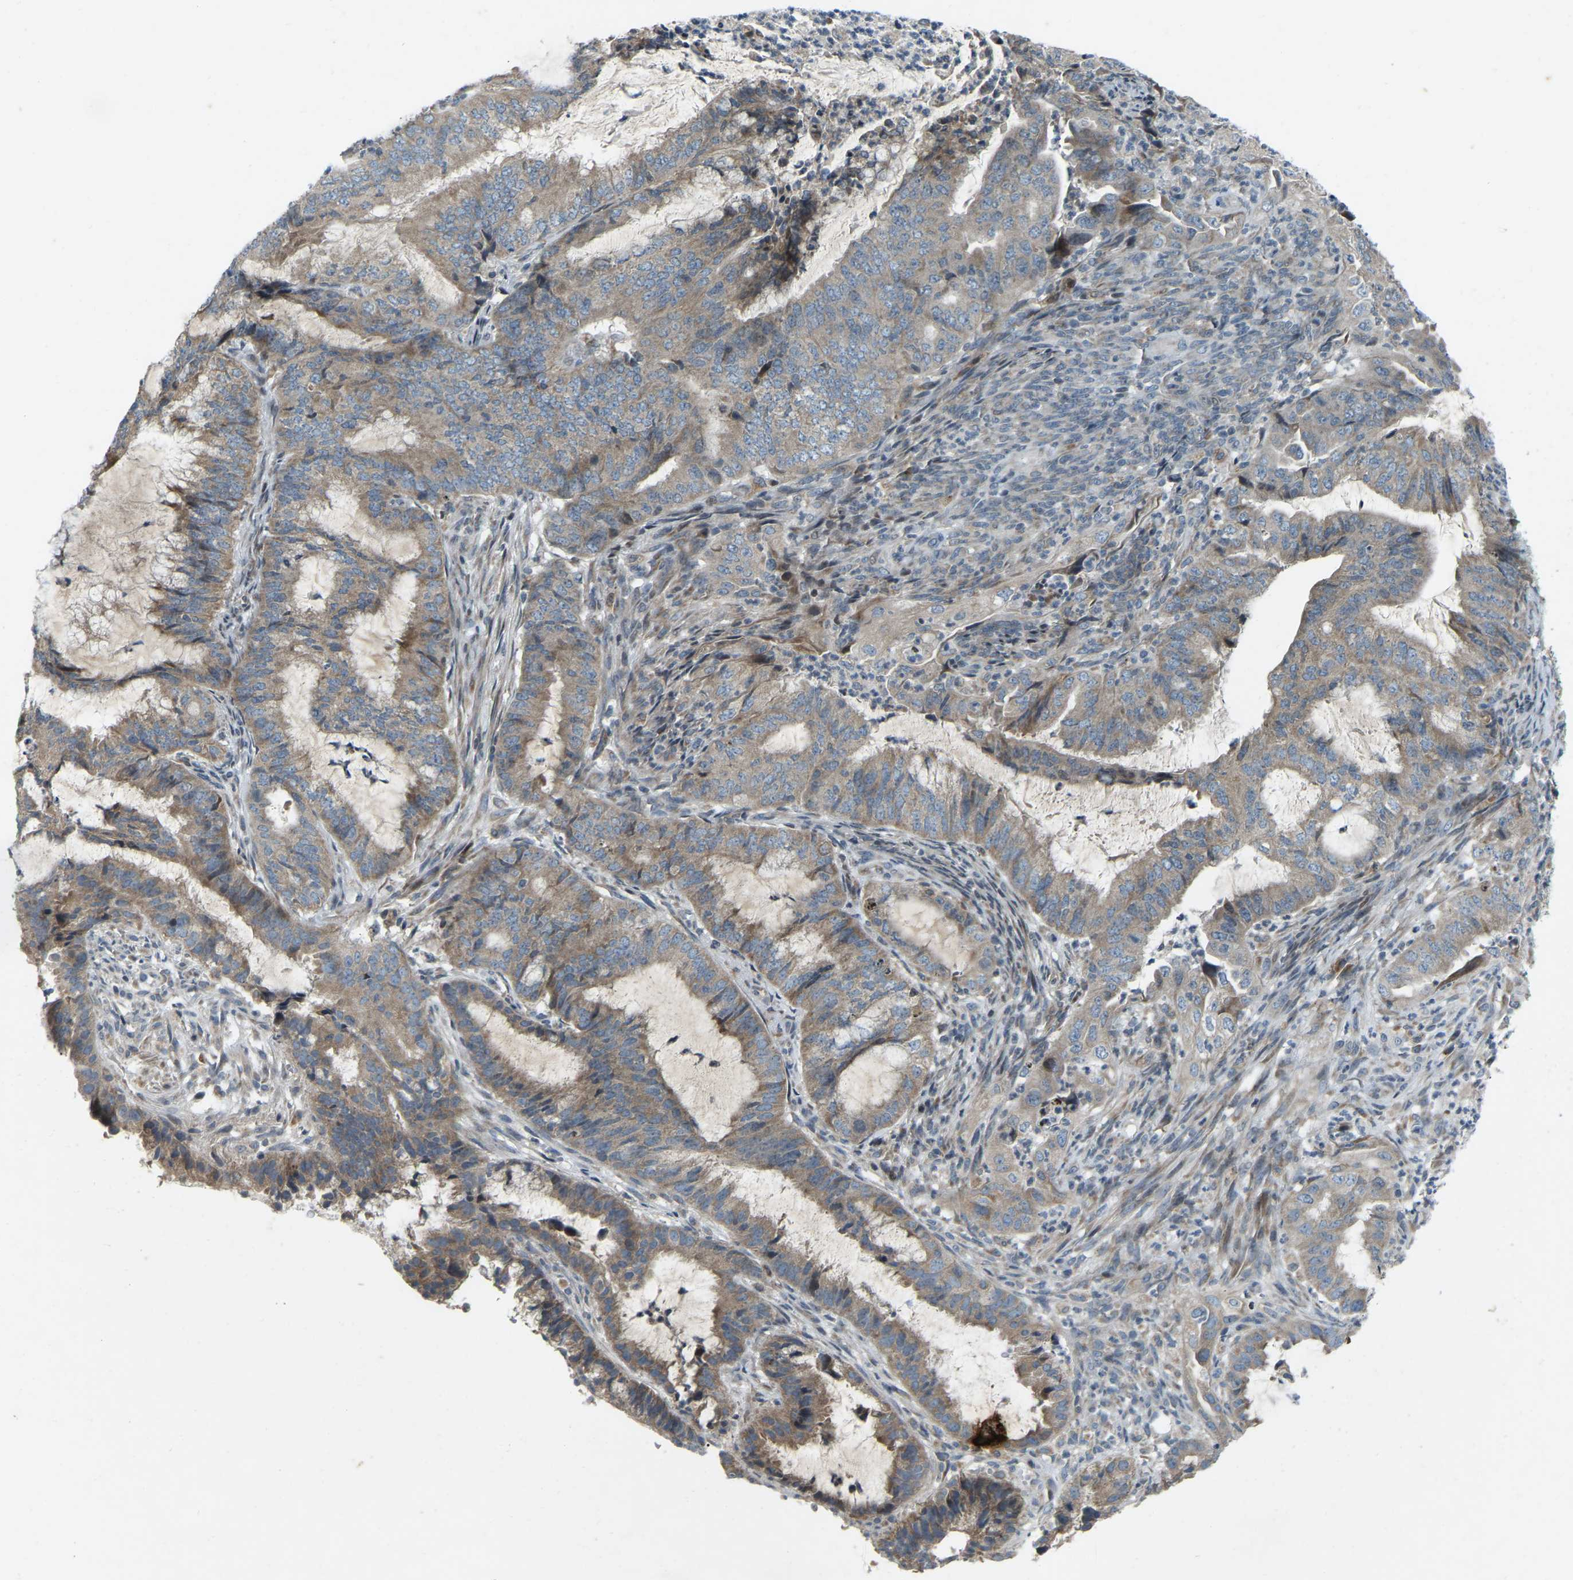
{"staining": {"intensity": "moderate", "quantity": ">75%", "location": "cytoplasmic/membranous"}, "tissue": "endometrial cancer", "cell_type": "Tumor cells", "image_type": "cancer", "snomed": [{"axis": "morphology", "description": "Adenocarcinoma, NOS"}, {"axis": "topography", "description": "Endometrium"}], "caption": "IHC image of human adenocarcinoma (endometrial) stained for a protein (brown), which exhibits medium levels of moderate cytoplasmic/membranous staining in about >75% of tumor cells.", "gene": "PARL", "patient": {"sex": "female", "age": 51}}